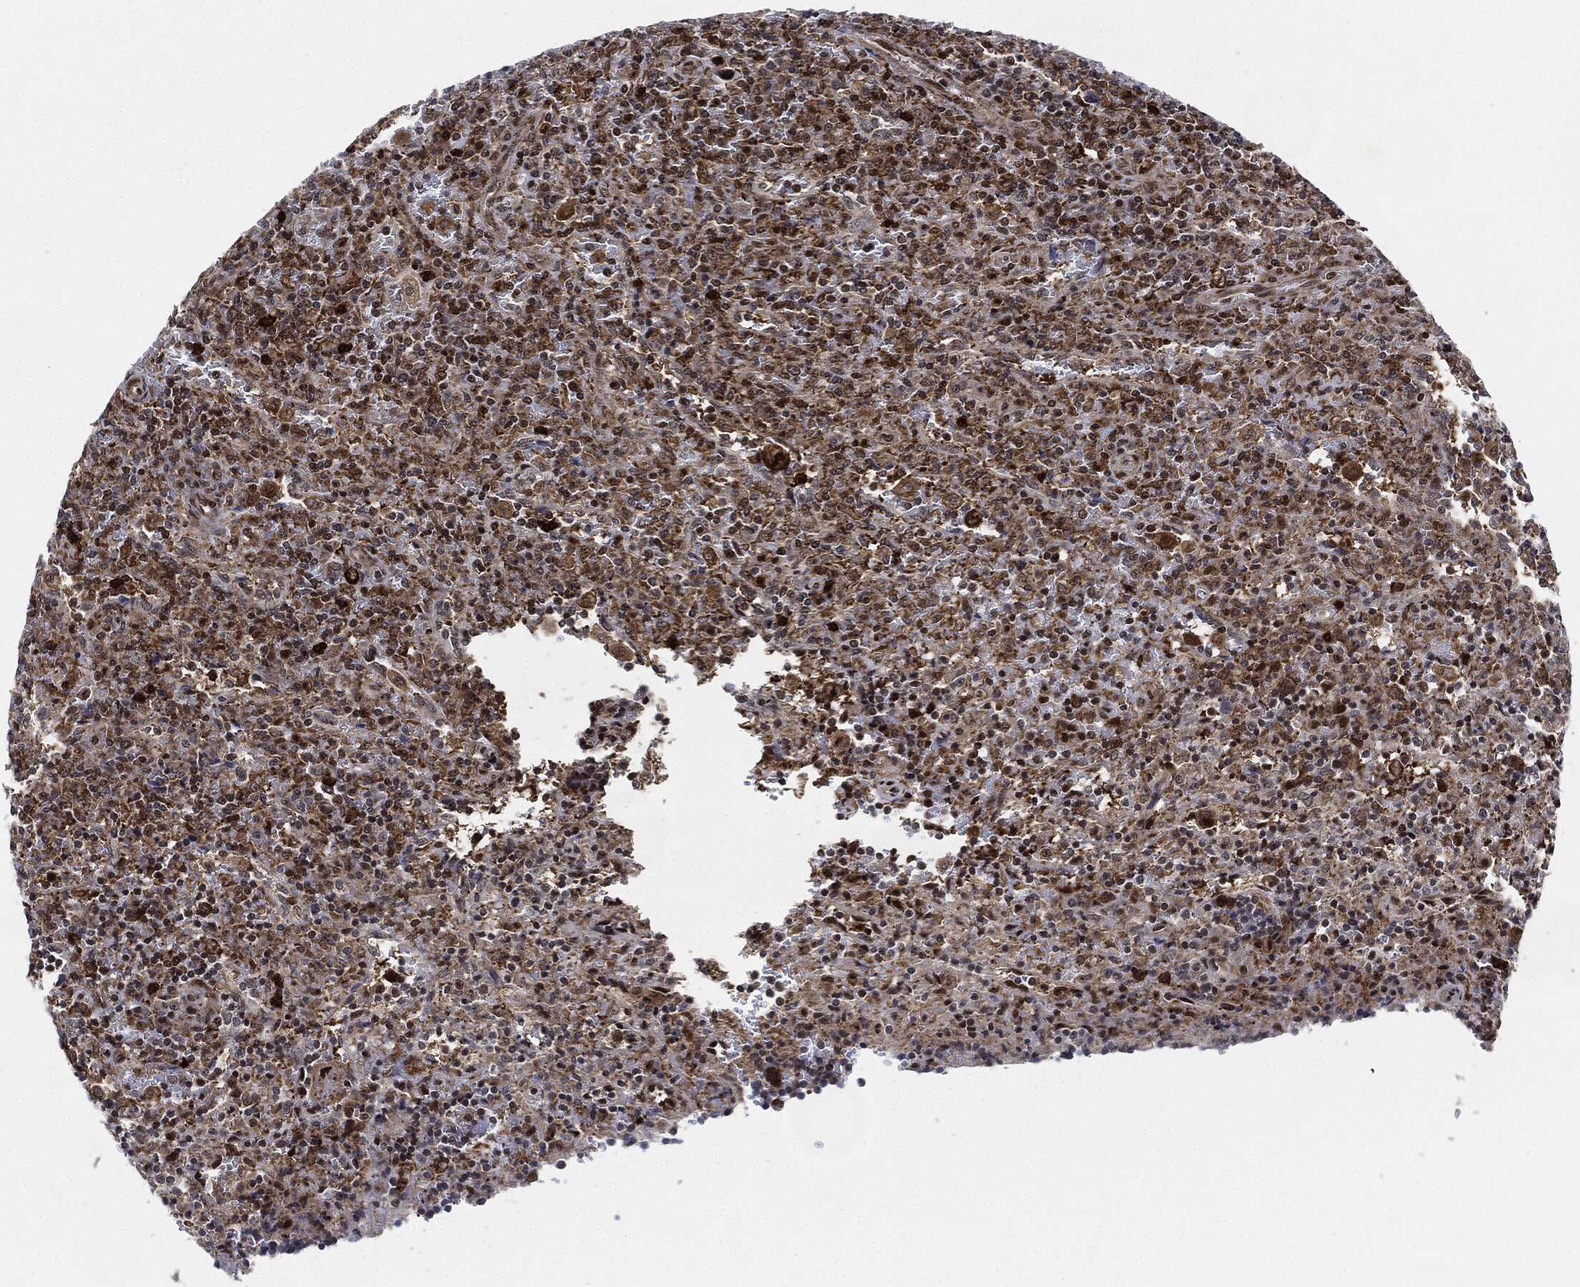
{"staining": {"intensity": "strong", "quantity": "<25%", "location": "cytoplasmic/membranous"}, "tissue": "lymphoma", "cell_type": "Tumor cells", "image_type": "cancer", "snomed": [{"axis": "morphology", "description": "Malignant lymphoma, non-Hodgkin's type, Low grade"}, {"axis": "topography", "description": "Spleen"}], "caption": "Lymphoma was stained to show a protein in brown. There is medium levels of strong cytoplasmic/membranous staining in approximately <25% of tumor cells. The protein is shown in brown color, while the nuclei are stained blue.", "gene": "NANOS3", "patient": {"sex": "male", "age": 62}}